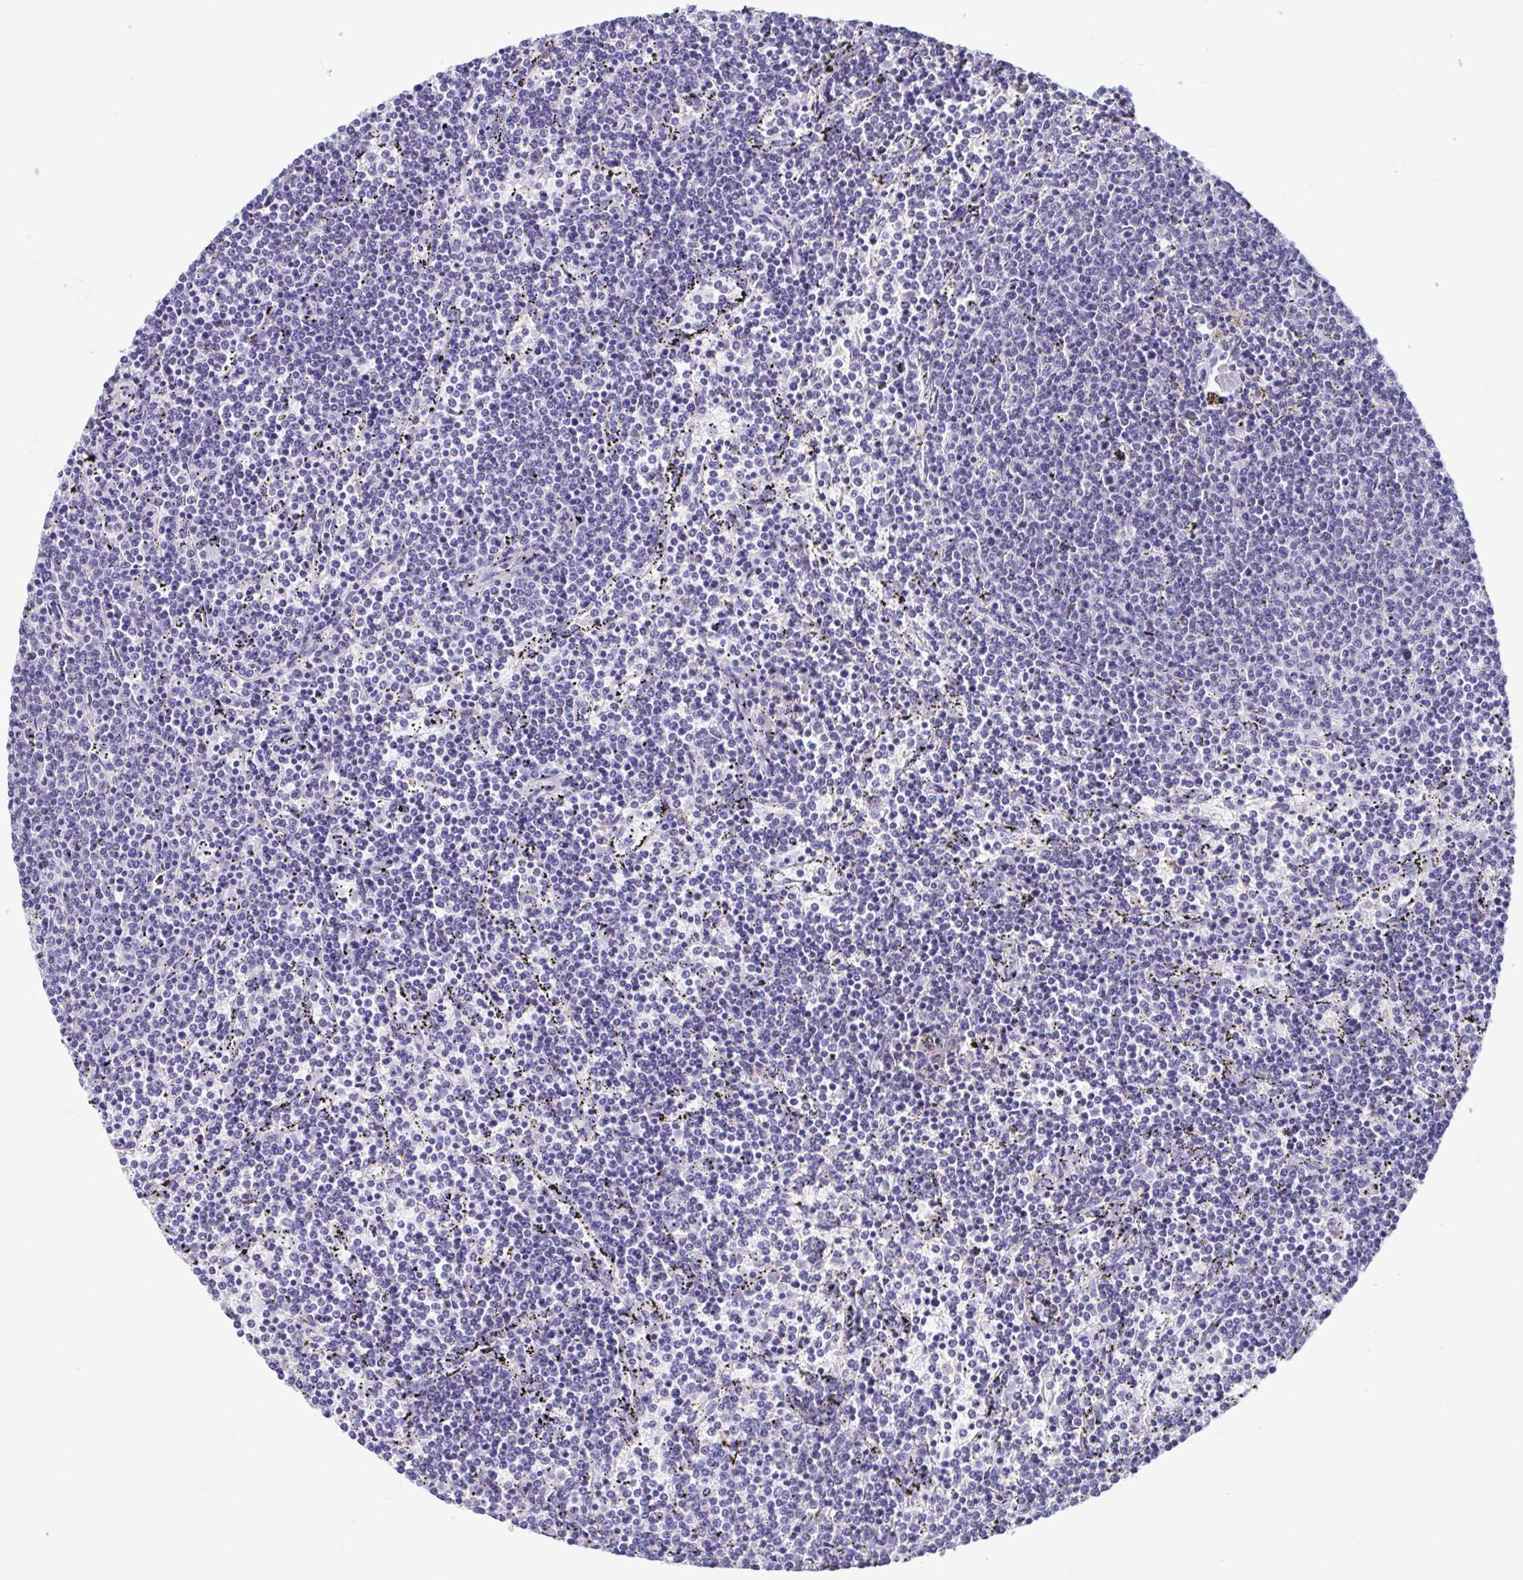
{"staining": {"intensity": "negative", "quantity": "none", "location": "none"}, "tissue": "lymphoma", "cell_type": "Tumor cells", "image_type": "cancer", "snomed": [{"axis": "morphology", "description": "Malignant lymphoma, non-Hodgkin's type, Low grade"}, {"axis": "topography", "description": "Spleen"}], "caption": "High magnification brightfield microscopy of low-grade malignant lymphoma, non-Hodgkin's type stained with DAB (brown) and counterstained with hematoxylin (blue): tumor cells show no significant staining.", "gene": "PERM1", "patient": {"sex": "female", "age": 50}}